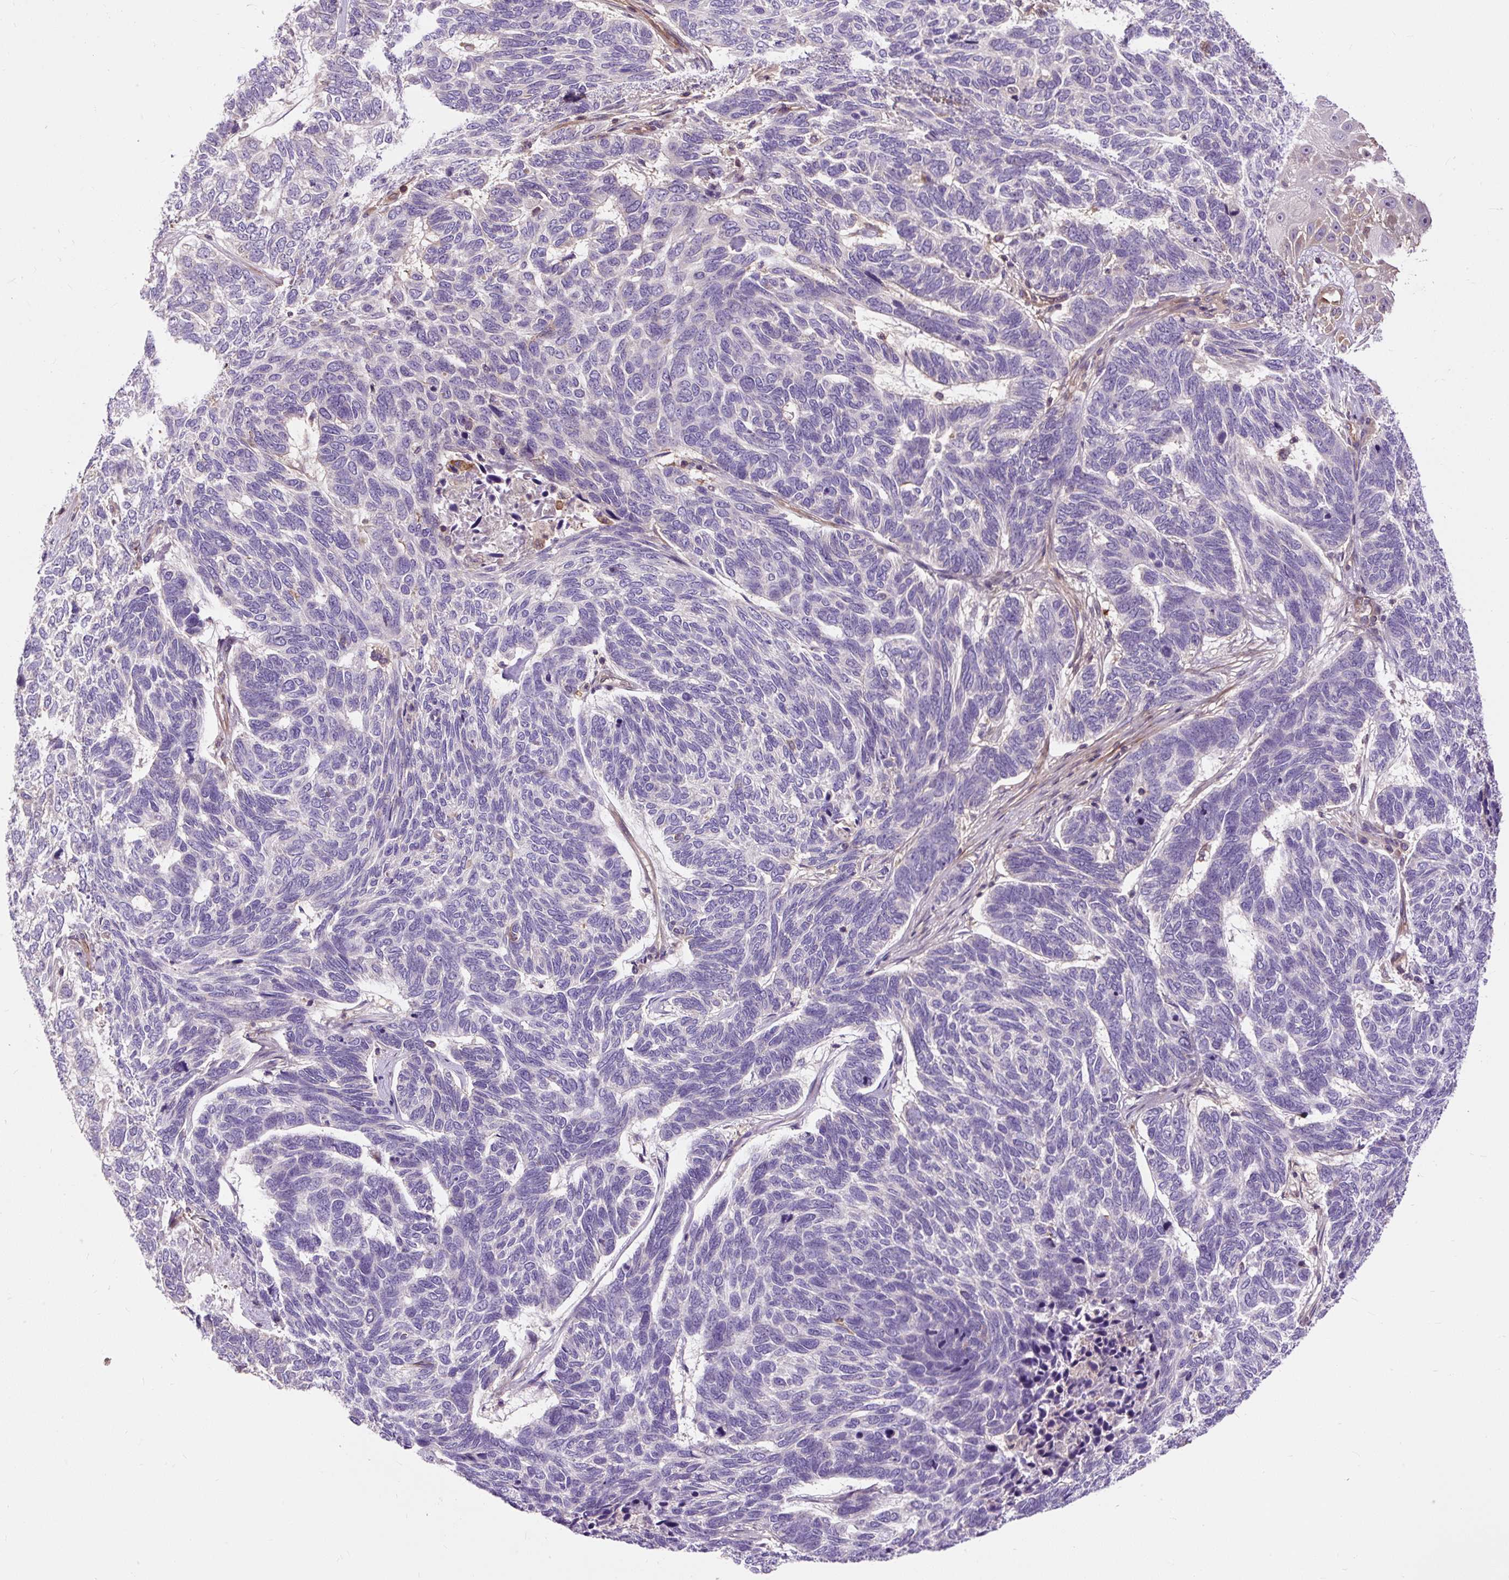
{"staining": {"intensity": "negative", "quantity": "none", "location": "none"}, "tissue": "skin cancer", "cell_type": "Tumor cells", "image_type": "cancer", "snomed": [{"axis": "morphology", "description": "Basal cell carcinoma"}, {"axis": "topography", "description": "Skin"}], "caption": "DAB (3,3'-diaminobenzidine) immunohistochemical staining of human skin cancer (basal cell carcinoma) reveals no significant expression in tumor cells.", "gene": "PCDHGB3", "patient": {"sex": "female", "age": 65}}